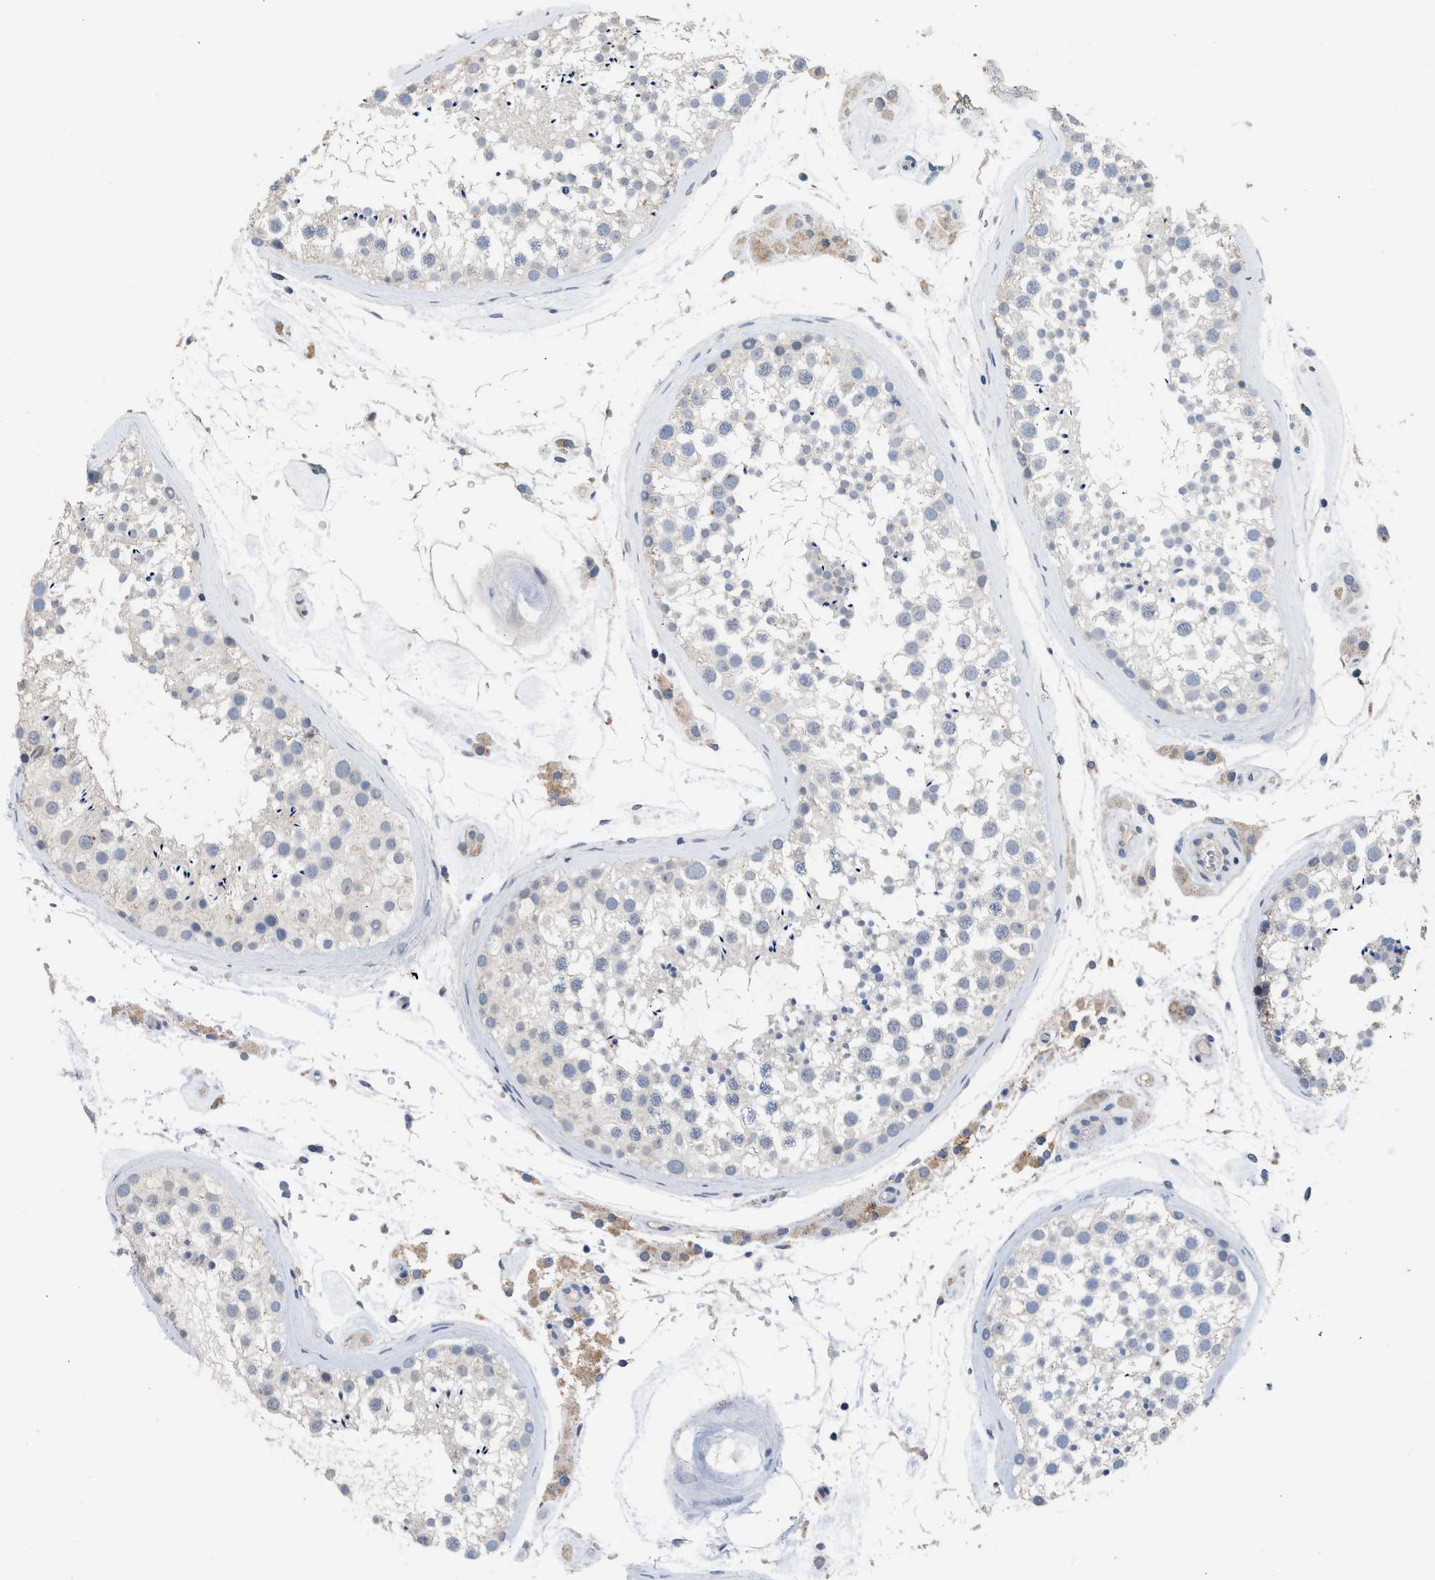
{"staining": {"intensity": "weak", "quantity": "<25%", "location": "cytoplasmic/membranous"}, "tissue": "testis", "cell_type": "Cells in seminiferous ducts", "image_type": "normal", "snomed": [{"axis": "morphology", "description": "Normal tissue, NOS"}, {"axis": "topography", "description": "Testis"}], "caption": "Immunohistochemical staining of normal human testis shows no significant positivity in cells in seminiferous ducts. (Stains: DAB (3,3'-diaminobenzidine) immunohistochemistry (IHC) with hematoxylin counter stain, Microscopy: brightfield microscopy at high magnification).", "gene": "CSF3R", "patient": {"sex": "male", "age": 46}}